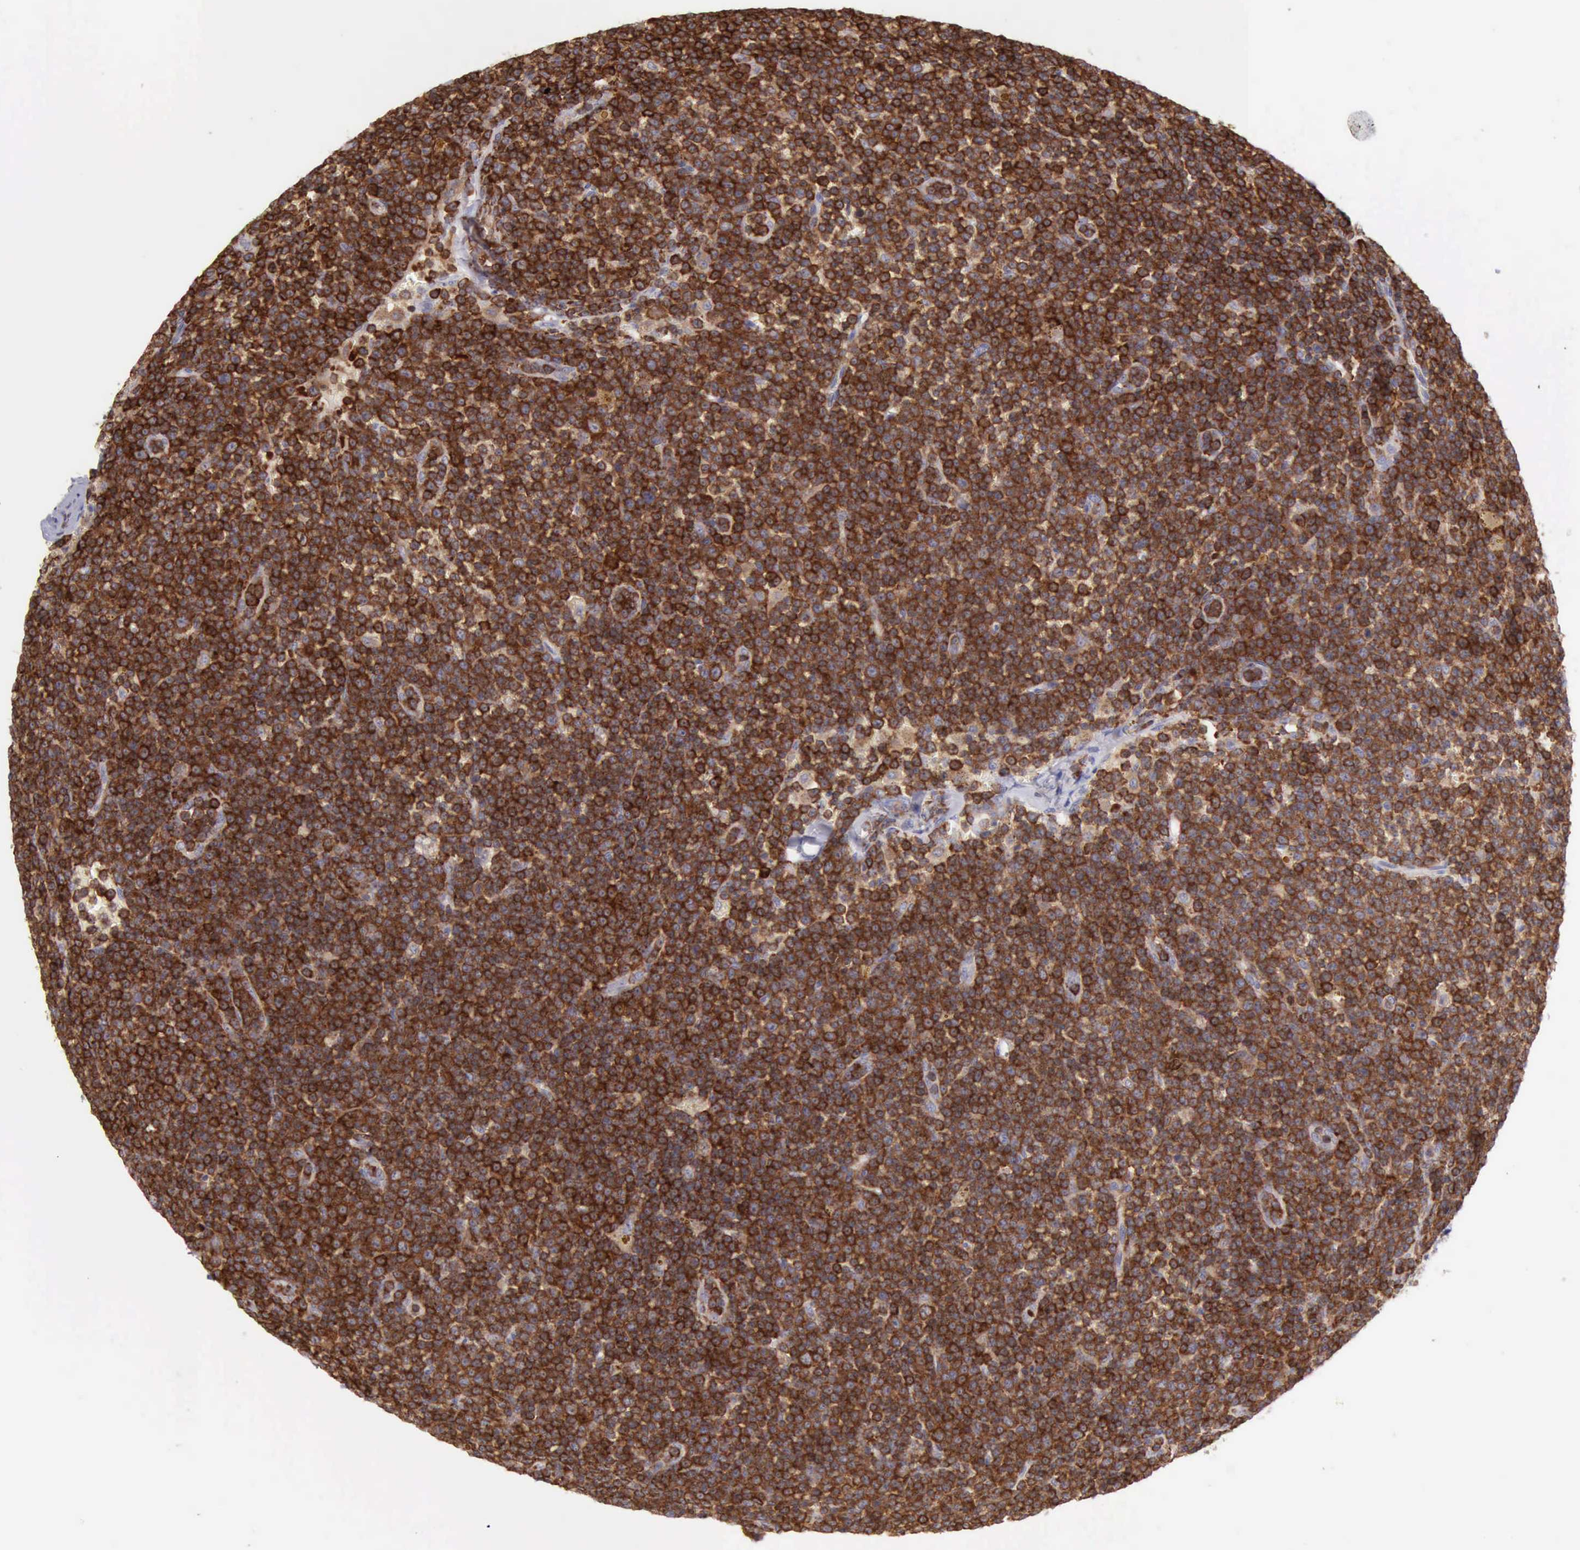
{"staining": {"intensity": "moderate", "quantity": "25%-75%", "location": "cytoplasmic/membranous"}, "tissue": "lymphoma", "cell_type": "Tumor cells", "image_type": "cancer", "snomed": [{"axis": "morphology", "description": "Malignant lymphoma, non-Hodgkin's type, Low grade"}, {"axis": "topography", "description": "Lymph node"}], "caption": "Malignant lymphoma, non-Hodgkin's type (low-grade) stained for a protein (brown) shows moderate cytoplasmic/membranous positive expression in approximately 25%-75% of tumor cells.", "gene": "SASH3", "patient": {"sex": "male", "age": 50}}